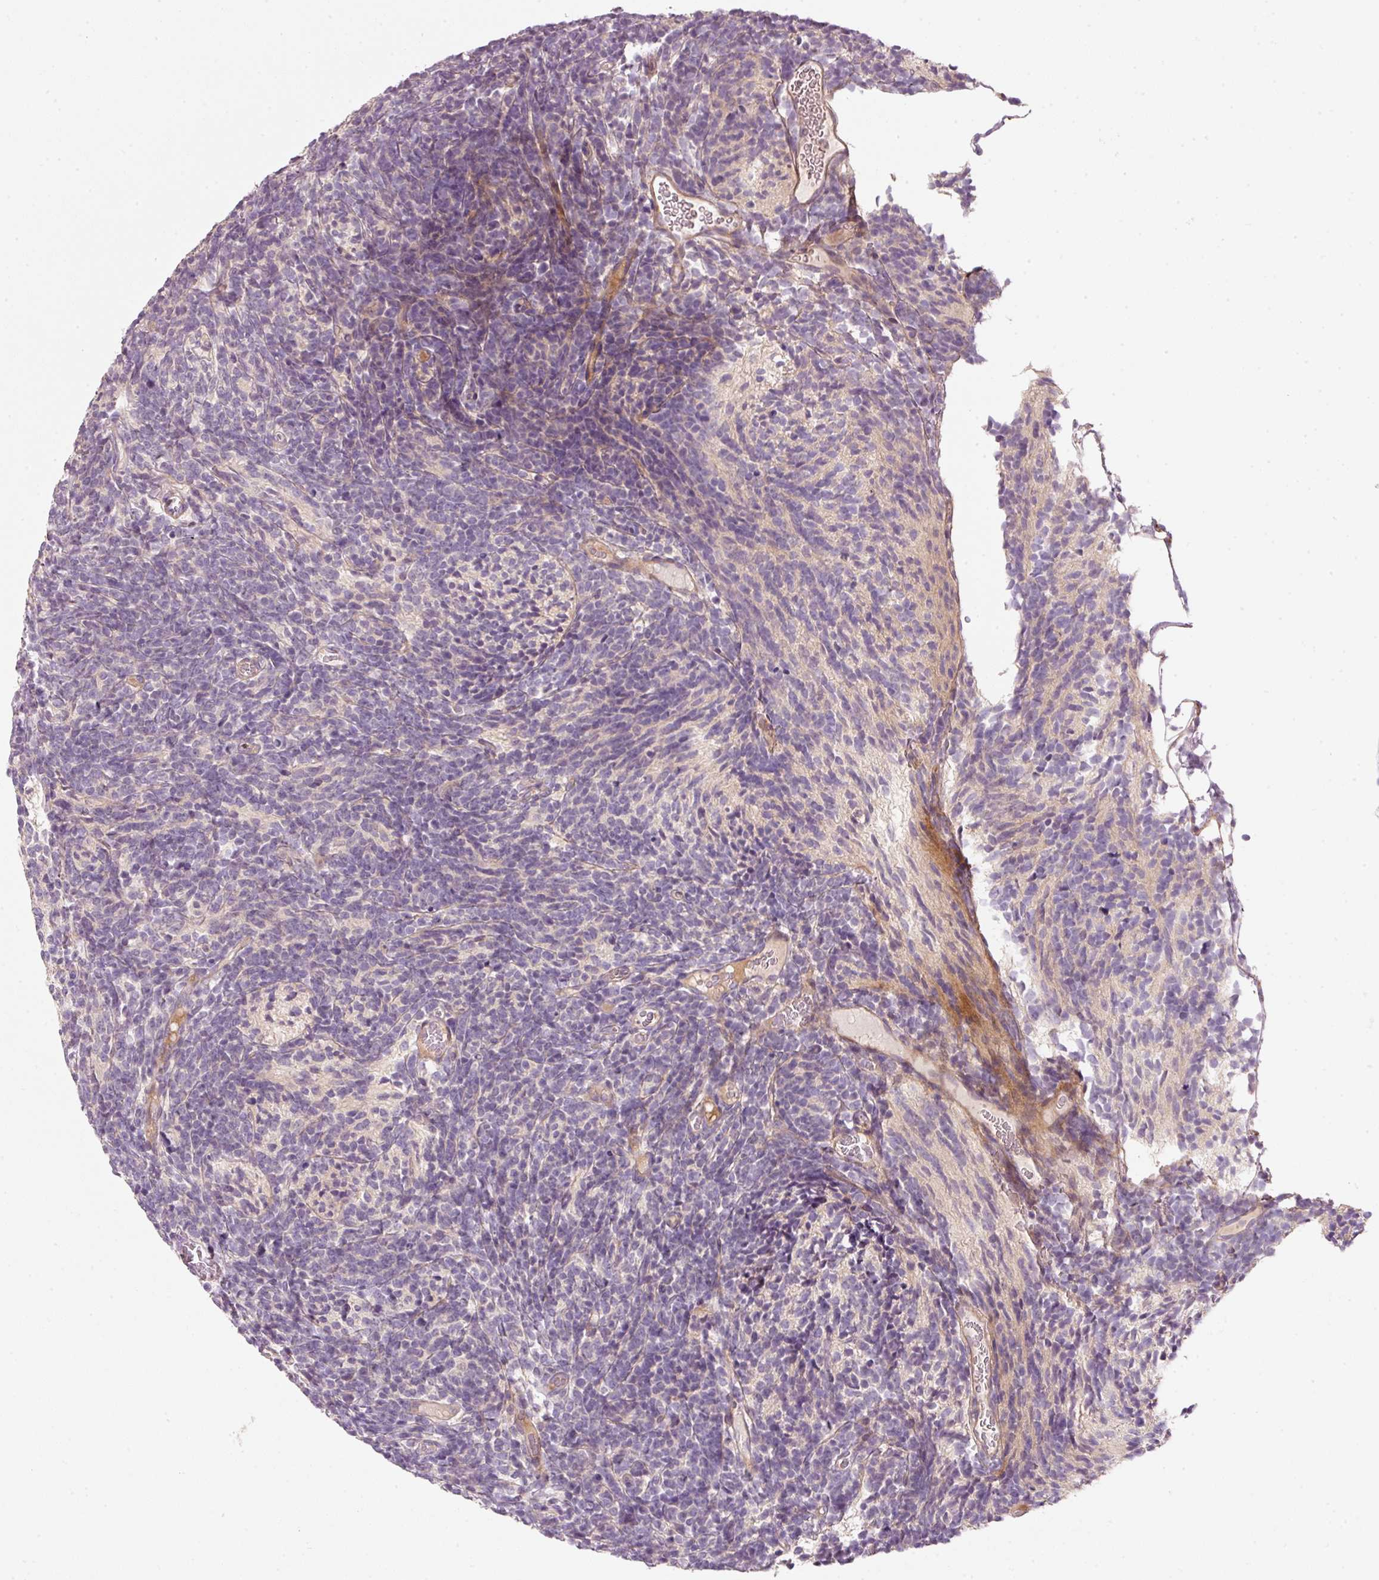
{"staining": {"intensity": "negative", "quantity": "none", "location": "none"}, "tissue": "glioma", "cell_type": "Tumor cells", "image_type": "cancer", "snomed": [{"axis": "morphology", "description": "Glioma, malignant, Low grade"}, {"axis": "topography", "description": "Brain"}], "caption": "Immunohistochemistry photomicrograph of human glioma stained for a protein (brown), which exhibits no positivity in tumor cells.", "gene": "TIRAP", "patient": {"sex": "female", "age": 1}}